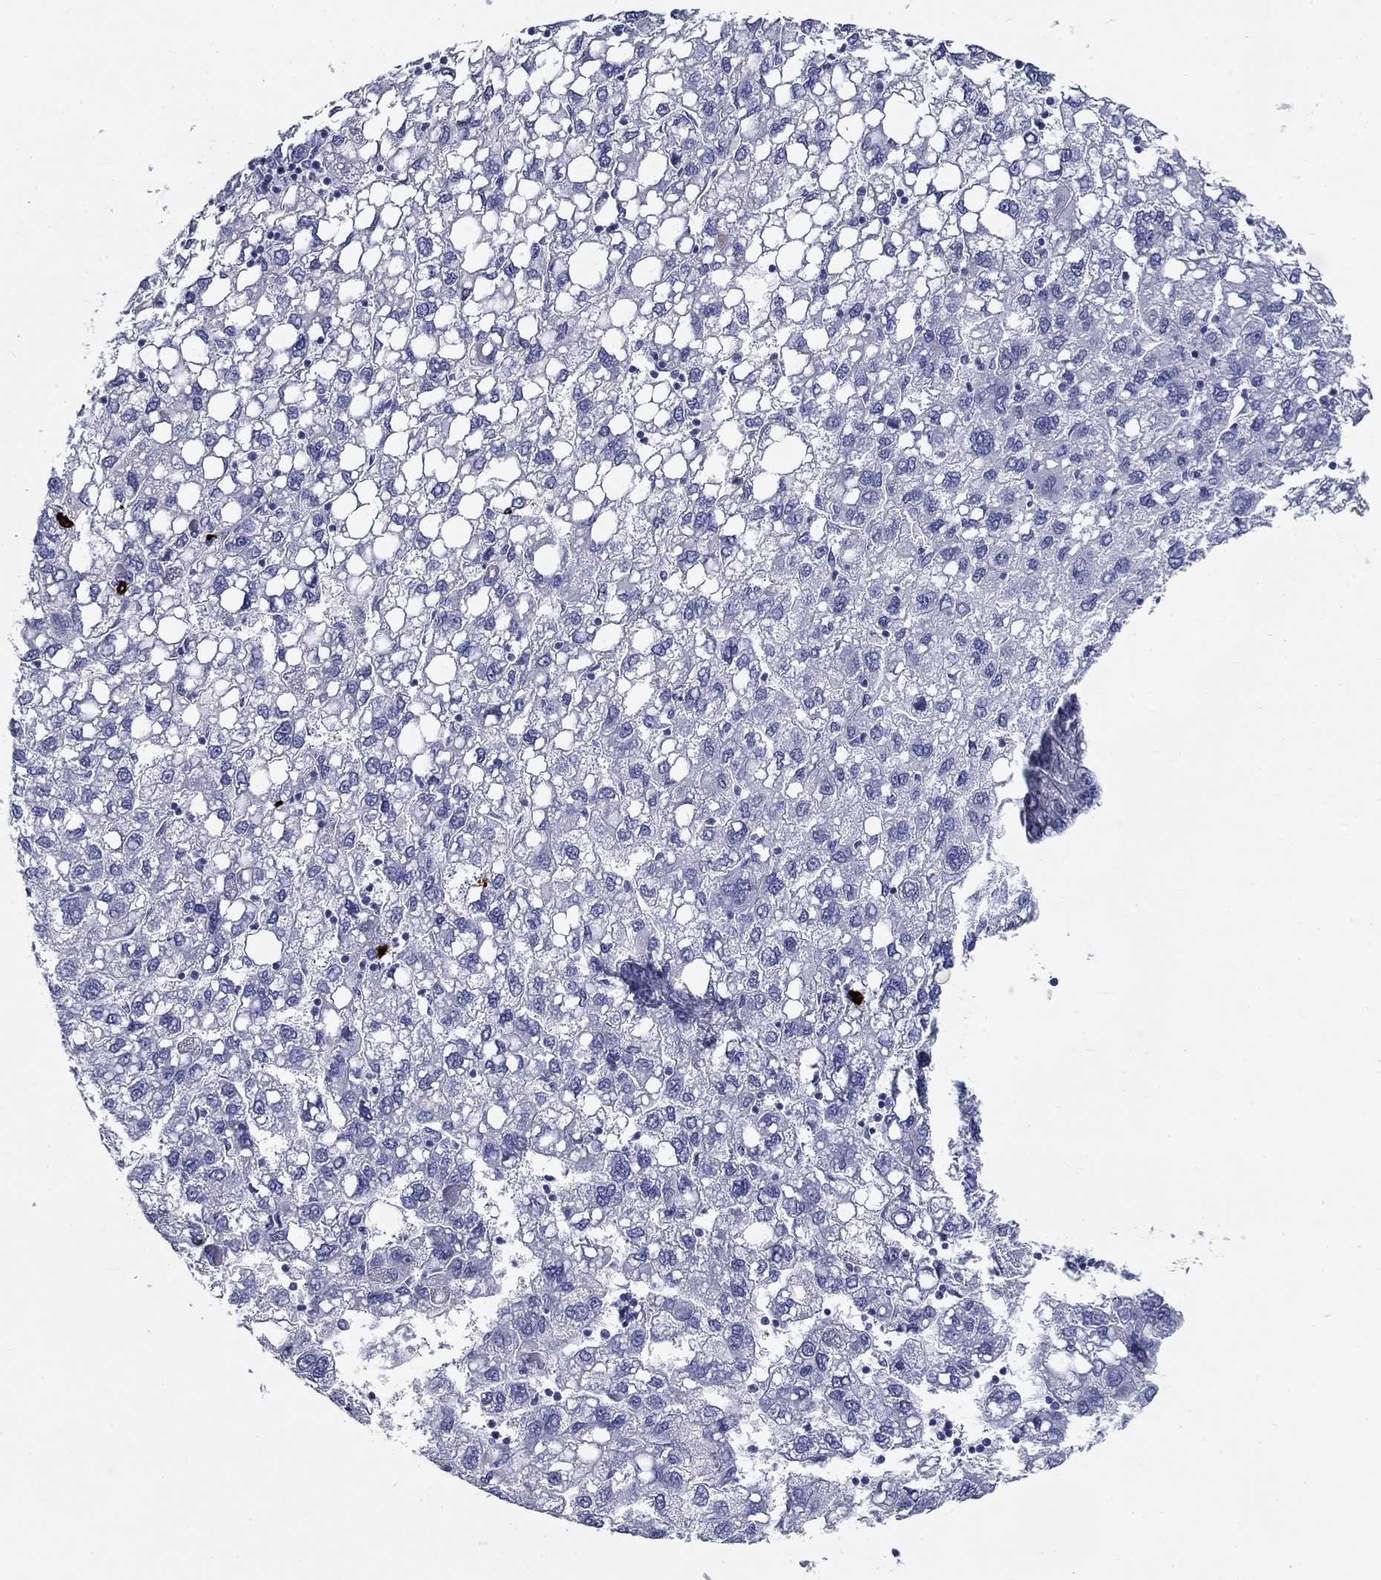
{"staining": {"intensity": "negative", "quantity": "none", "location": "none"}, "tissue": "liver cancer", "cell_type": "Tumor cells", "image_type": "cancer", "snomed": [{"axis": "morphology", "description": "Carcinoma, Hepatocellular, NOS"}, {"axis": "topography", "description": "Liver"}], "caption": "The image exhibits no staining of tumor cells in liver cancer (hepatocellular carcinoma). (DAB immunohistochemistry (IHC) visualized using brightfield microscopy, high magnification).", "gene": "CD40LG", "patient": {"sex": "female", "age": 82}}